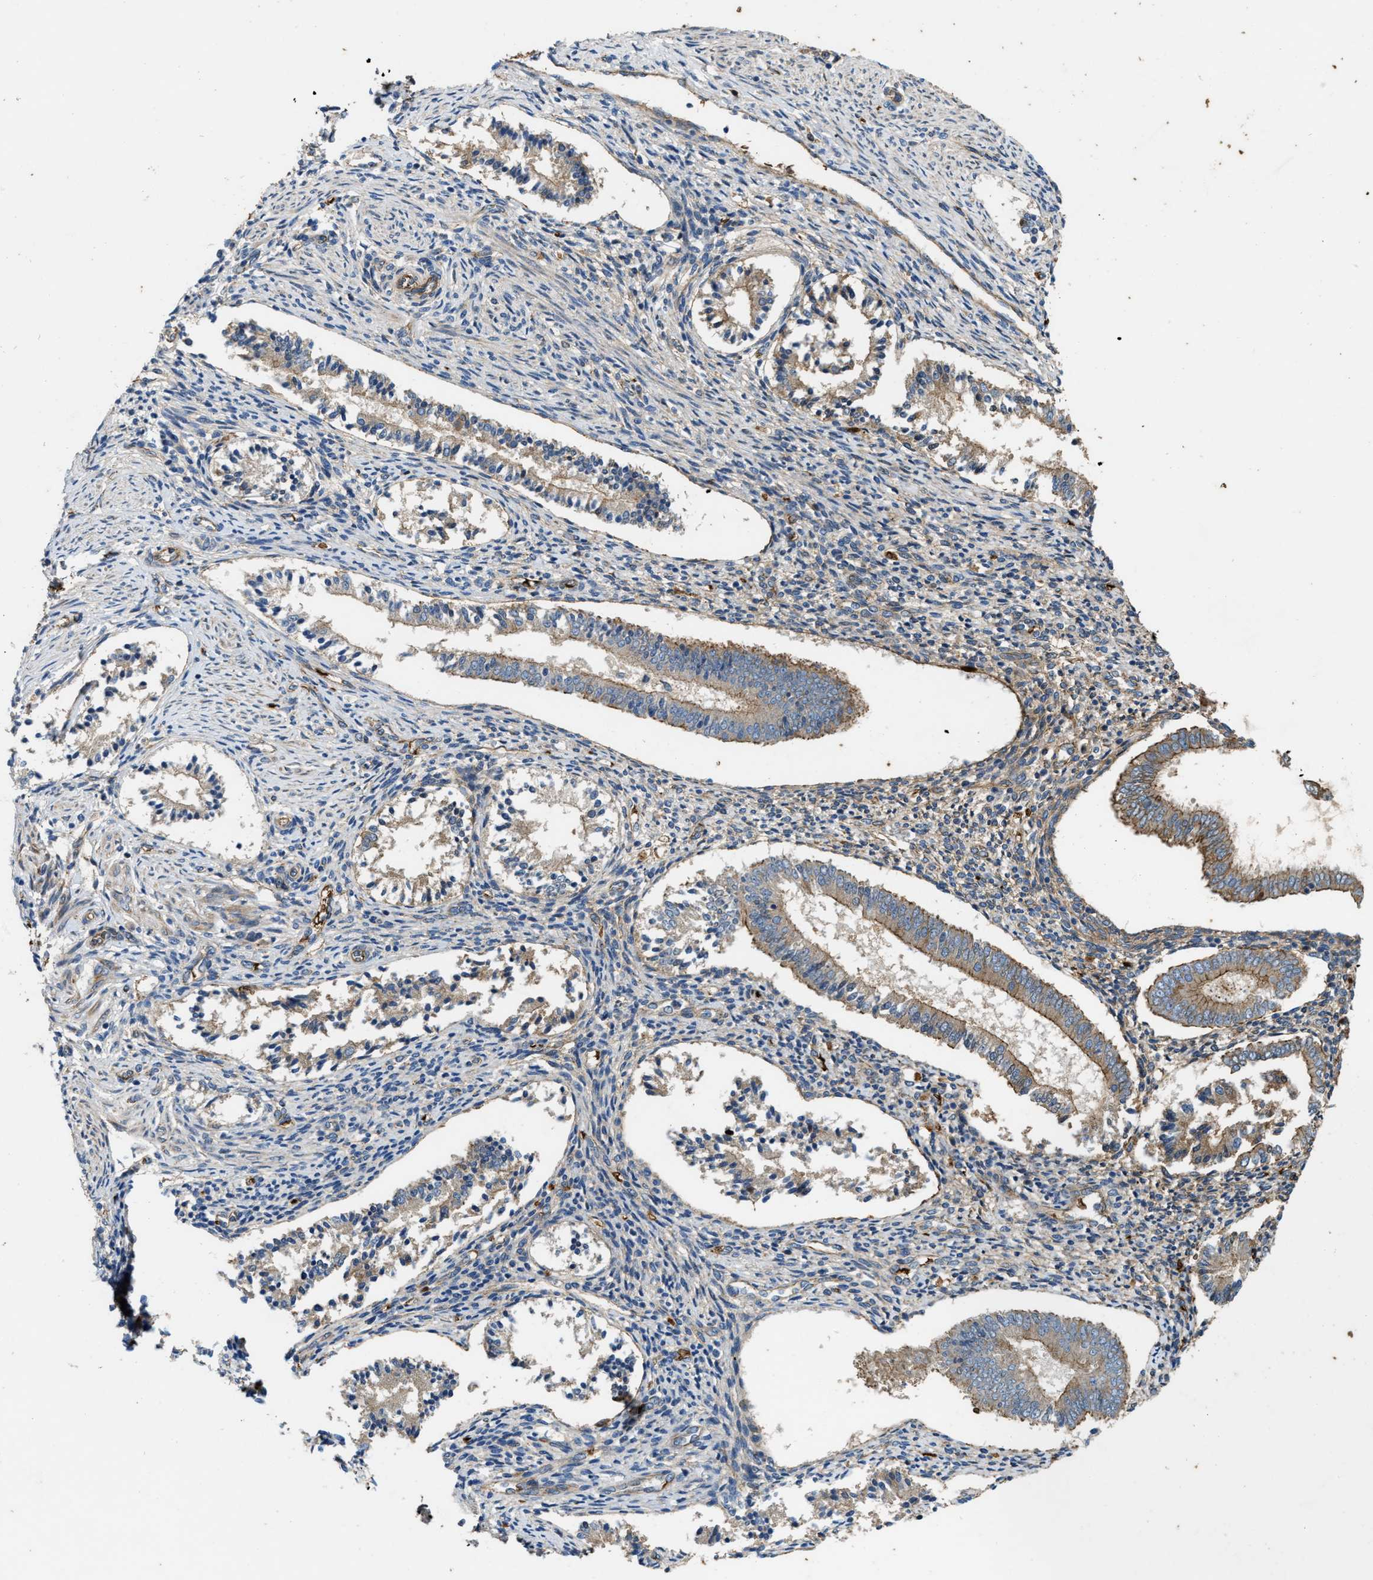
{"staining": {"intensity": "moderate", "quantity": "25%-75%", "location": "cytoplasmic/membranous"}, "tissue": "endometrium", "cell_type": "Cells in endometrial stroma", "image_type": "normal", "snomed": [{"axis": "morphology", "description": "Normal tissue, NOS"}, {"axis": "topography", "description": "Endometrium"}], "caption": "Immunohistochemistry (IHC) photomicrograph of benign endometrium: endometrium stained using IHC exhibits medium levels of moderate protein expression localized specifically in the cytoplasmic/membranous of cells in endometrial stroma, appearing as a cytoplasmic/membranous brown color.", "gene": "ERC1", "patient": {"sex": "female", "age": 42}}